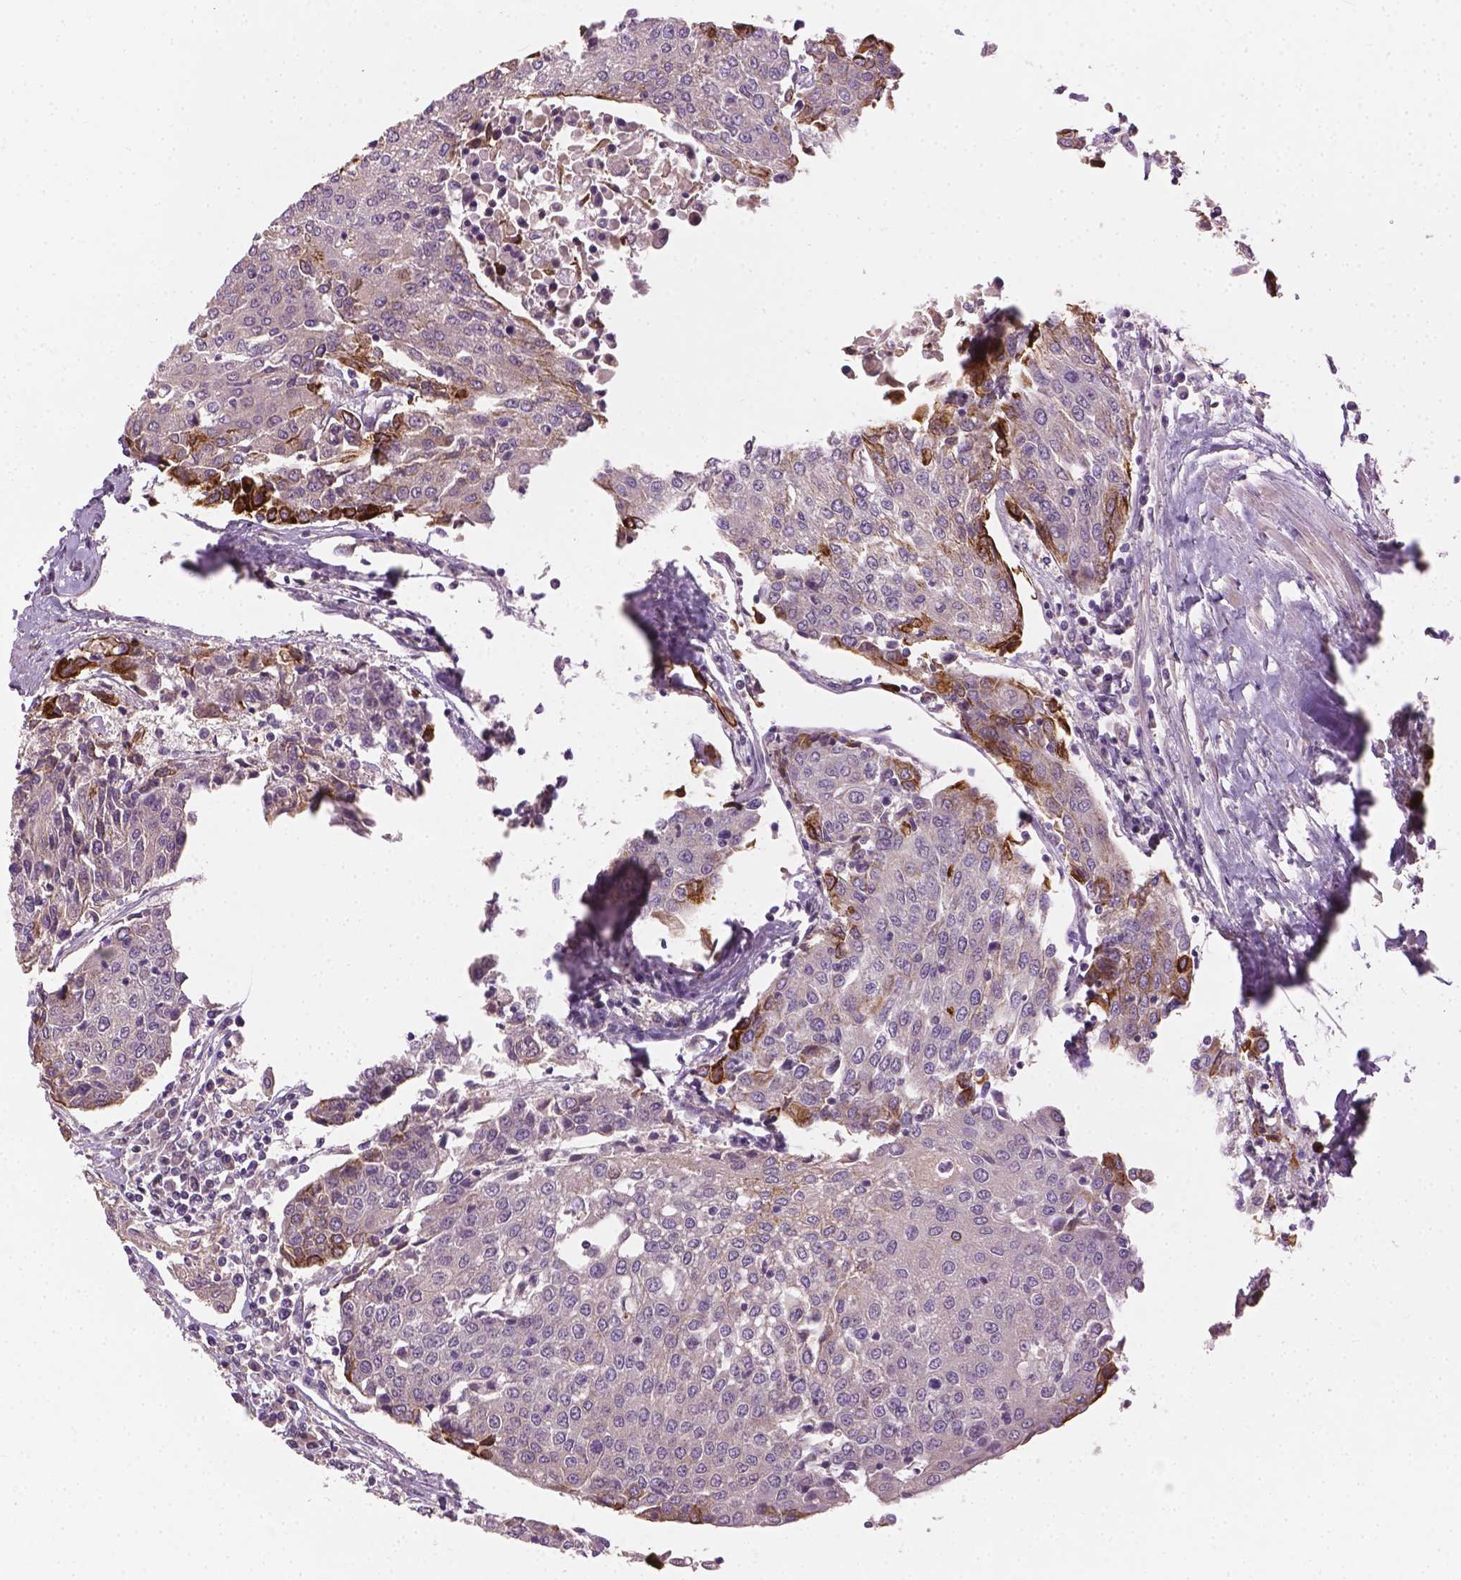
{"staining": {"intensity": "strong", "quantity": "<25%", "location": "cytoplasmic/membranous"}, "tissue": "urothelial cancer", "cell_type": "Tumor cells", "image_type": "cancer", "snomed": [{"axis": "morphology", "description": "Urothelial carcinoma, High grade"}, {"axis": "topography", "description": "Urinary bladder"}], "caption": "A photomicrograph of human high-grade urothelial carcinoma stained for a protein displays strong cytoplasmic/membranous brown staining in tumor cells.", "gene": "KRT17", "patient": {"sex": "female", "age": 85}}